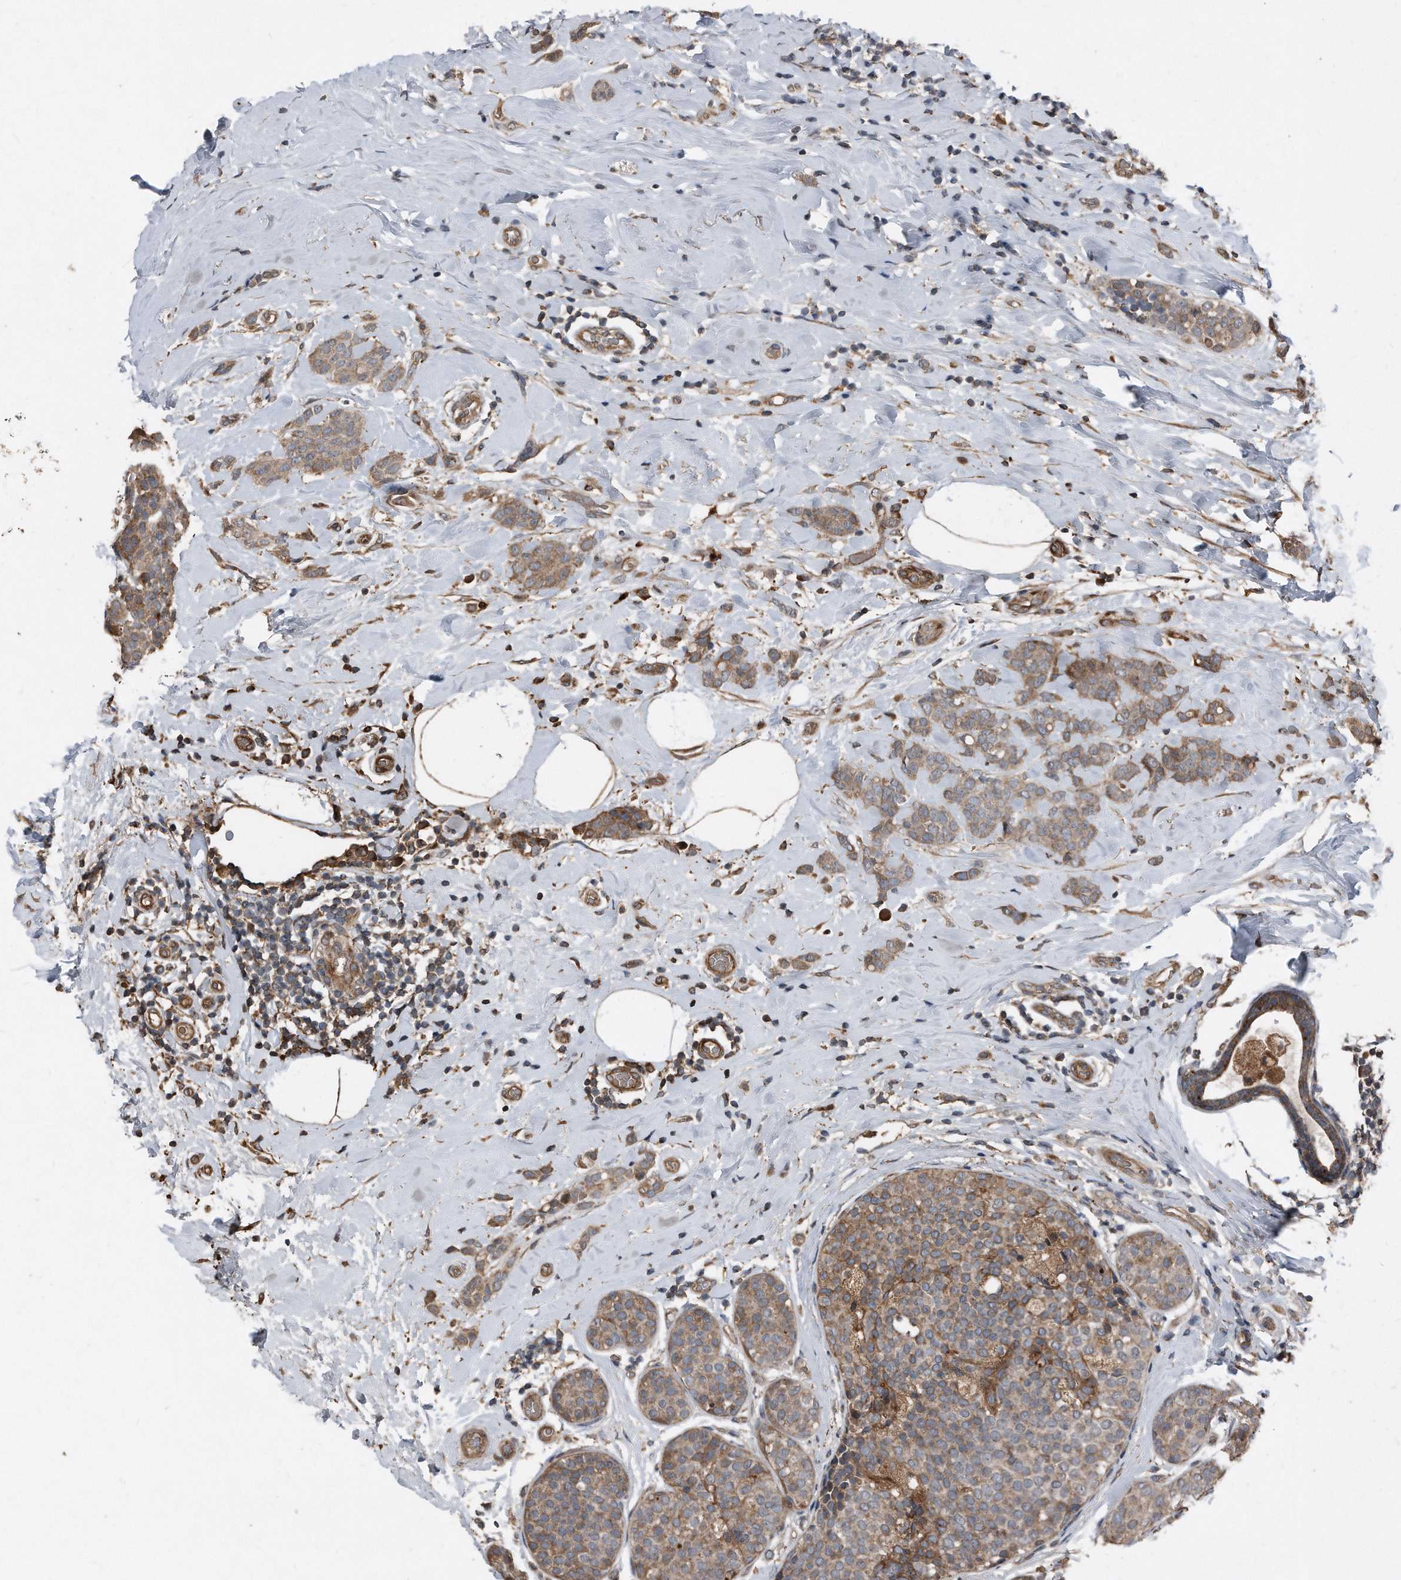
{"staining": {"intensity": "moderate", "quantity": ">75%", "location": "cytoplasmic/membranous"}, "tissue": "breast cancer", "cell_type": "Tumor cells", "image_type": "cancer", "snomed": [{"axis": "morphology", "description": "Lobular carcinoma, in situ"}, {"axis": "morphology", "description": "Lobular carcinoma"}, {"axis": "topography", "description": "Breast"}], "caption": "A histopathology image of breast lobular carcinoma stained for a protein reveals moderate cytoplasmic/membranous brown staining in tumor cells. The protein is shown in brown color, while the nuclei are stained blue.", "gene": "ANKRD10", "patient": {"sex": "female", "age": 41}}